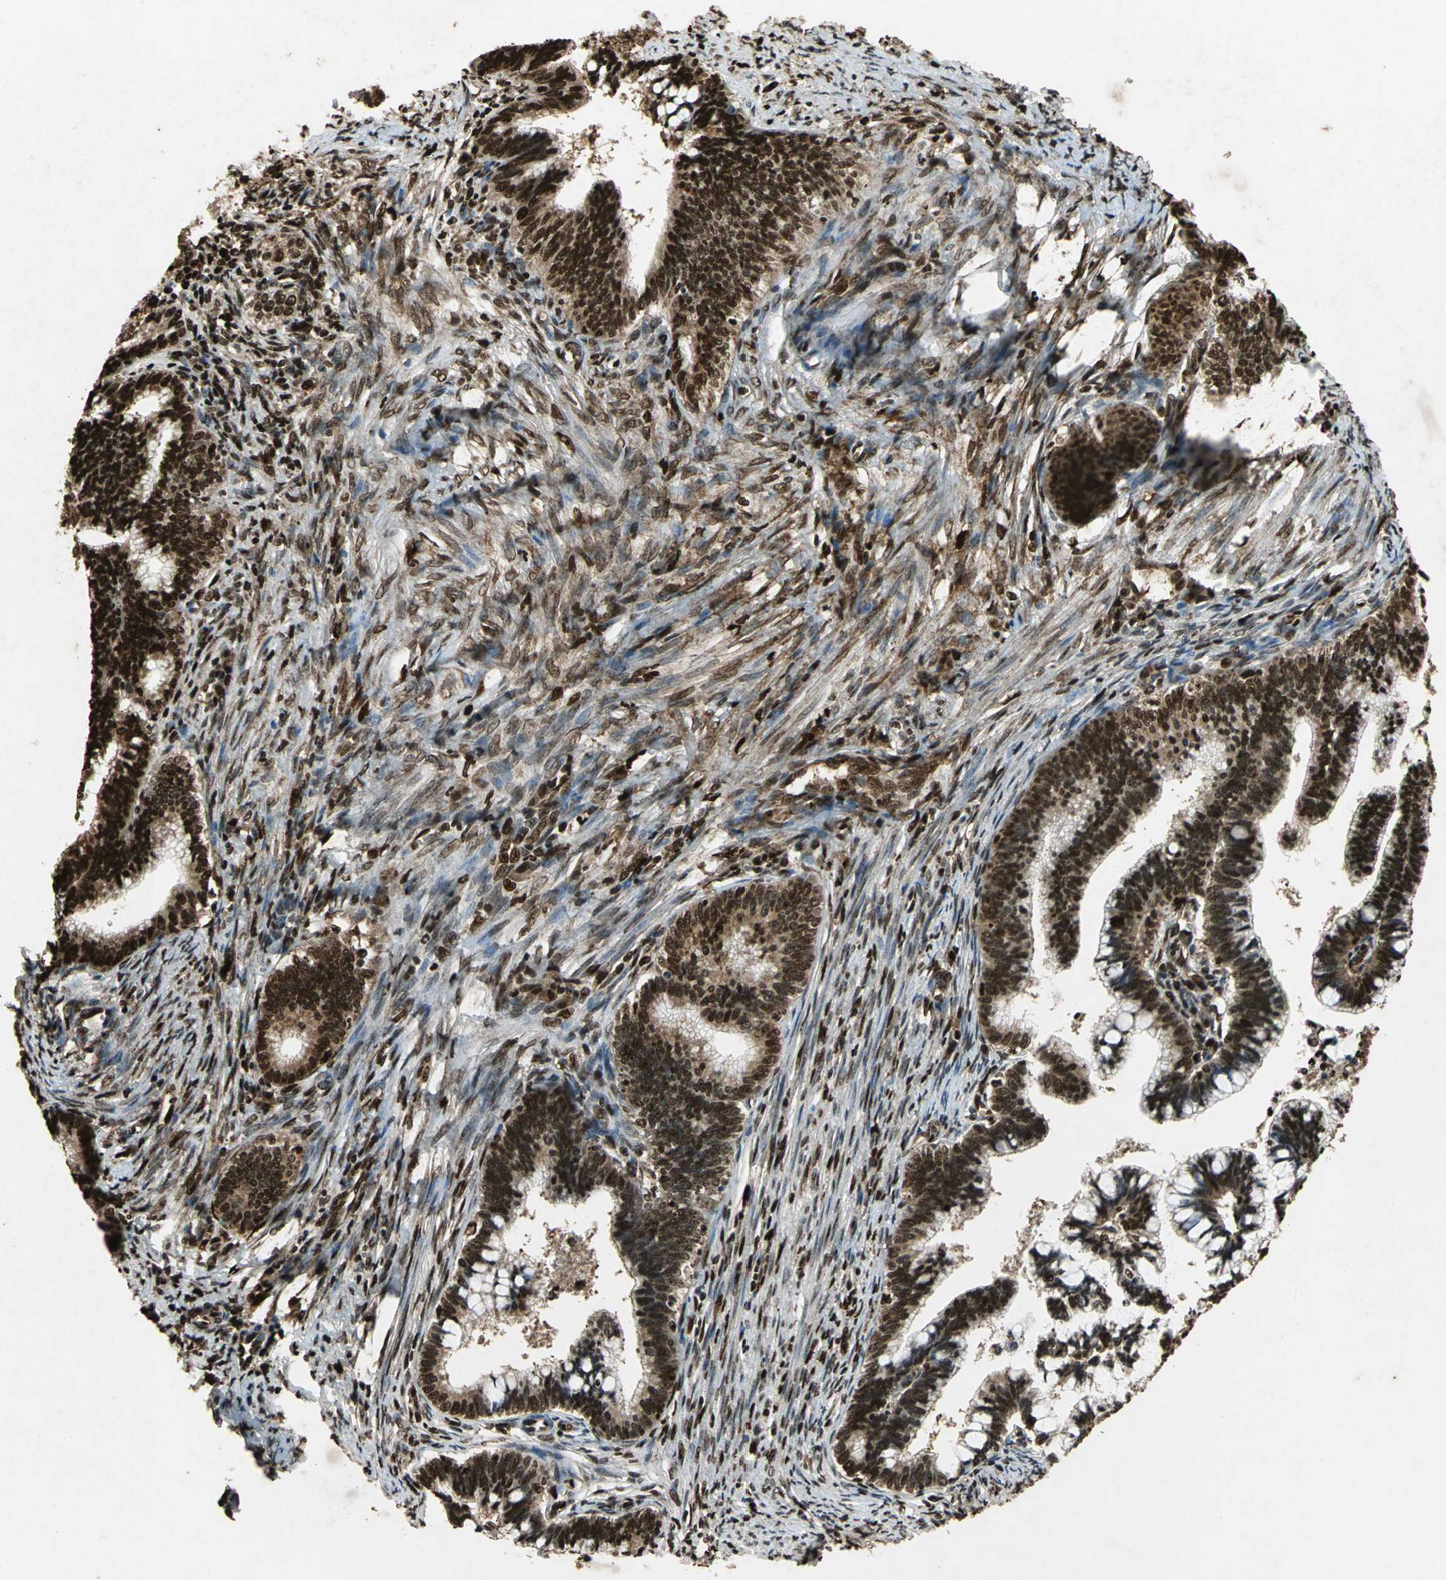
{"staining": {"intensity": "strong", "quantity": ">75%", "location": "cytoplasmic/membranous,nuclear"}, "tissue": "cervical cancer", "cell_type": "Tumor cells", "image_type": "cancer", "snomed": [{"axis": "morphology", "description": "Adenocarcinoma, NOS"}, {"axis": "topography", "description": "Cervix"}], "caption": "Cervical adenocarcinoma tissue exhibits strong cytoplasmic/membranous and nuclear expression in about >75% of tumor cells, visualized by immunohistochemistry.", "gene": "ANP32A", "patient": {"sex": "female", "age": 36}}